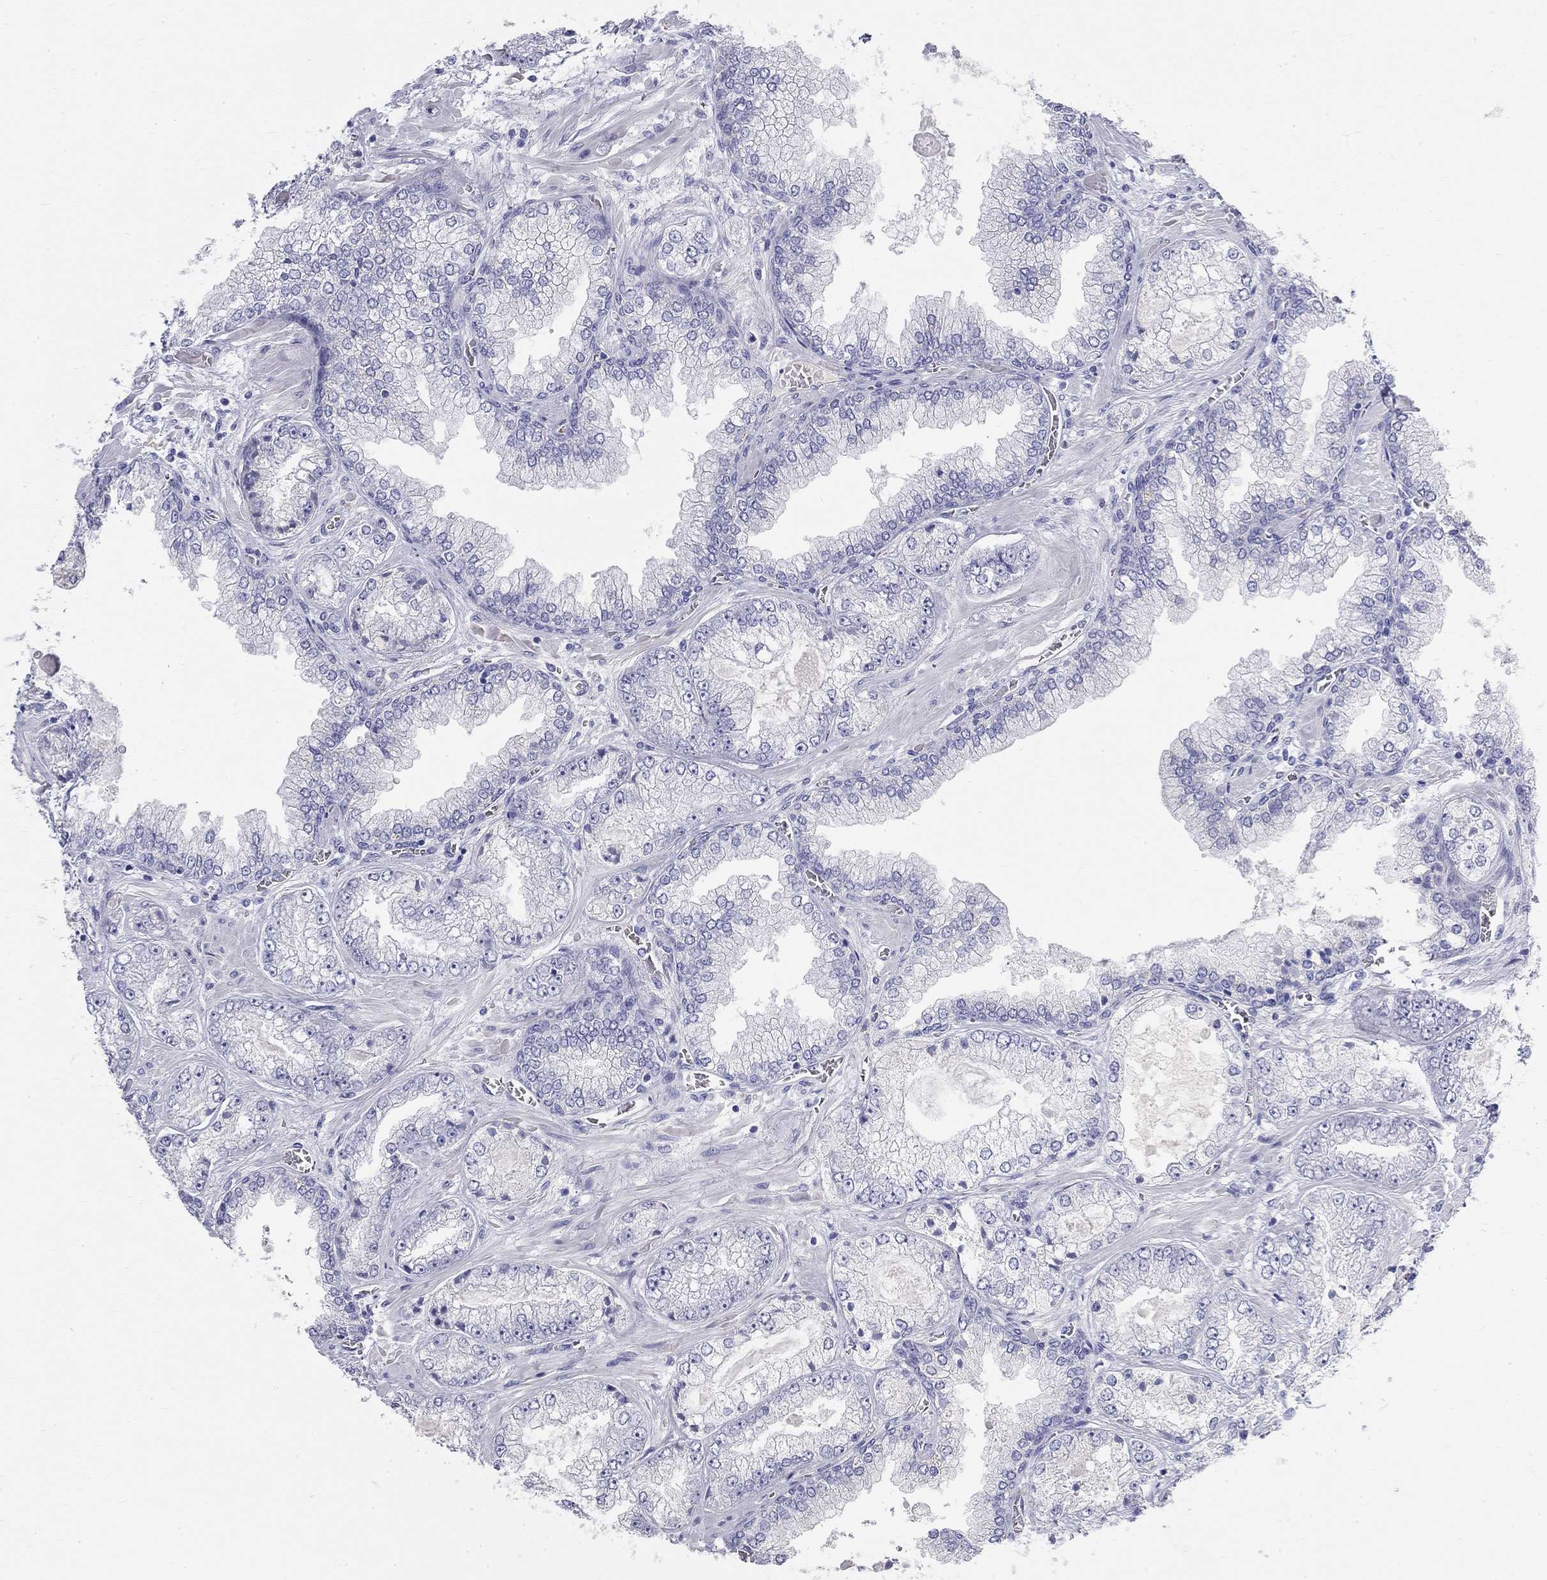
{"staining": {"intensity": "negative", "quantity": "none", "location": "none"}, "tissue": "prostate cancer", "cell_type": "Tumor cells", "image_type": "cancer", "snomed": [{"axis": "morphology", "description": "Adenocarcinoma, Low grade"}, {"axis": "topography", "description": "Prostate"}], "caption": "An image of human prostate adenocarcinoma (low-grade) is negative for staining in tumor cells.", "gene": "PHOX2B", "patient": {"sex": "male", "age": 57}}